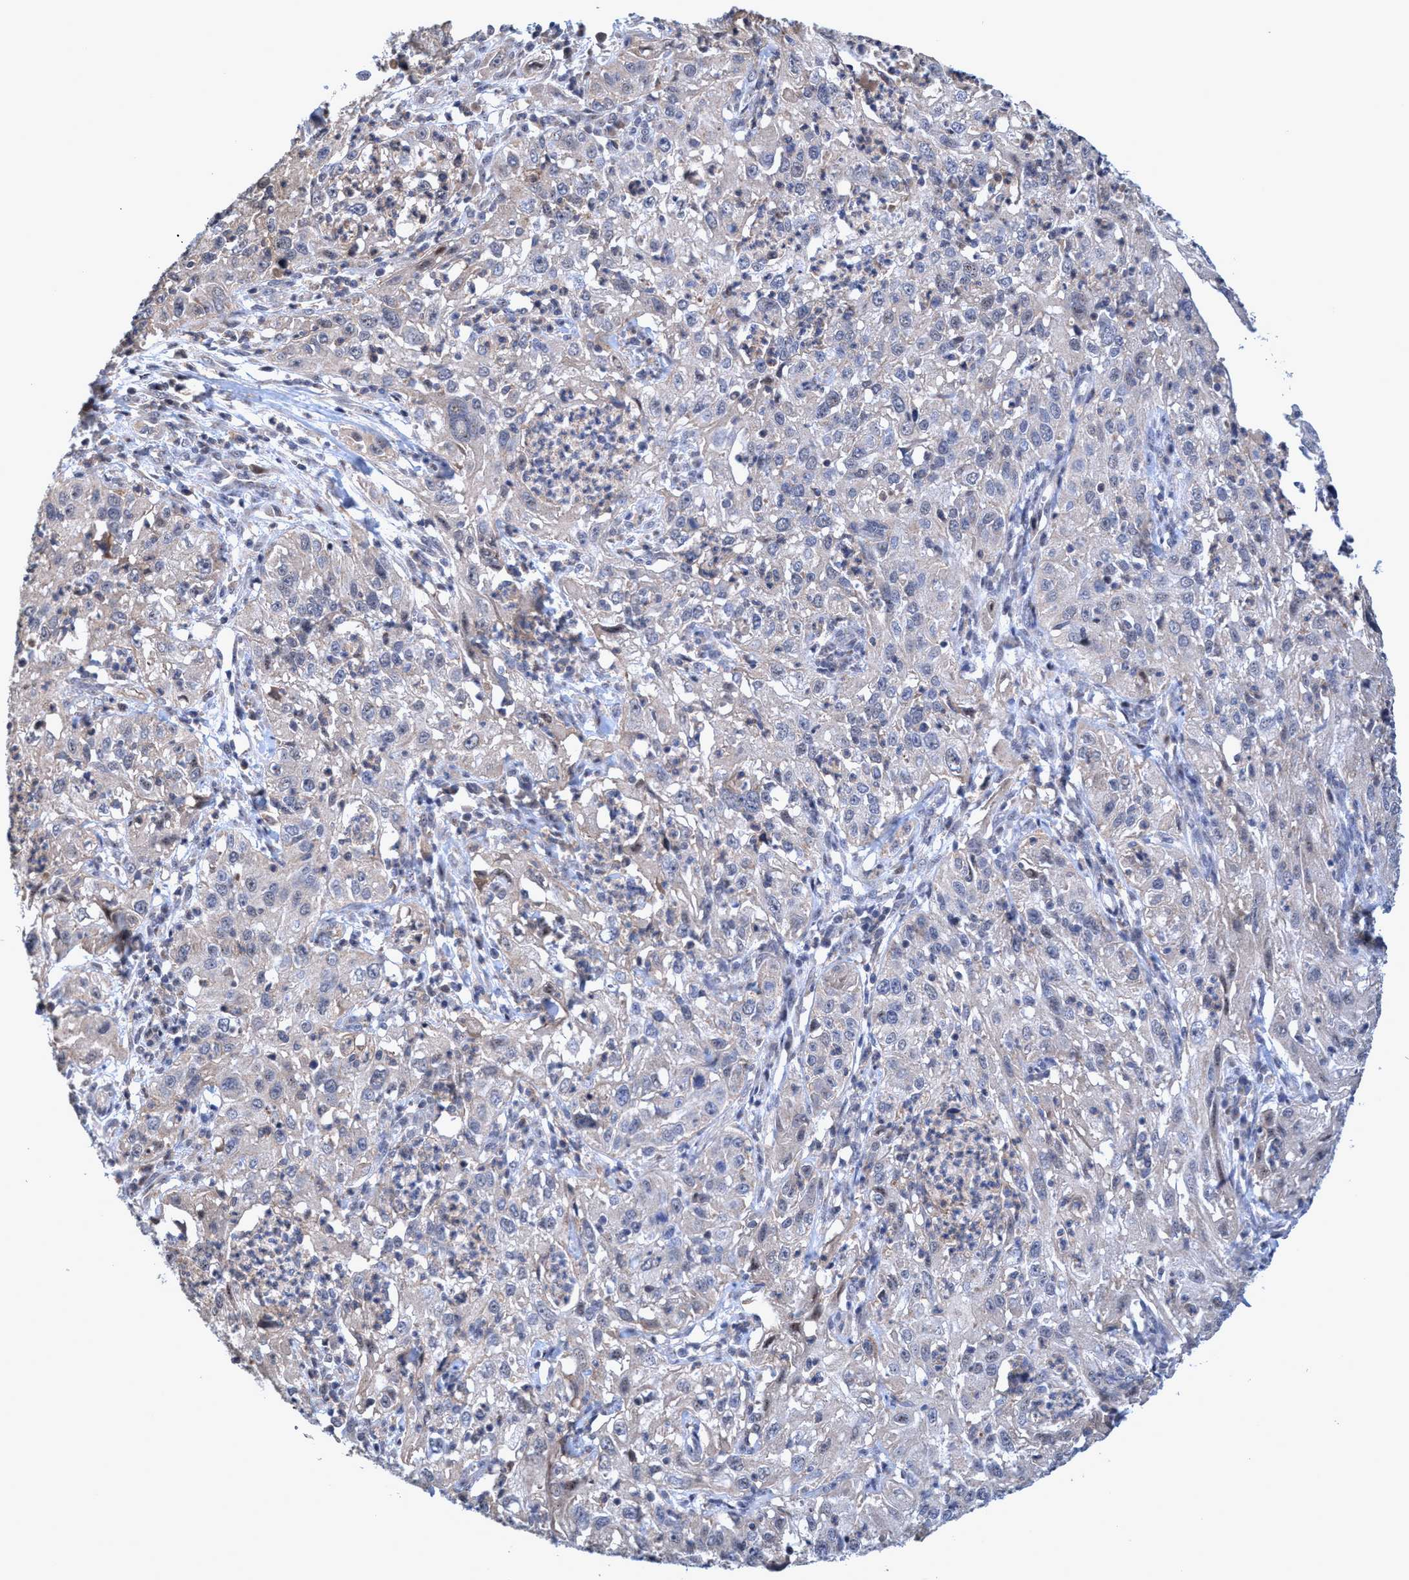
{"staining": {"intensity": "negative", "quantity": "none", "location": "none"}, "tissue": "cervical cancer", "cell_type": "Tumor cells", "image_type": "cancer", "snomed": [{"axis": "morphology", "description": "Squamous cell carcinoma, NOS"}, {"axis": "topography", "description": "Cervix"}], "caption": "IHC photomicrograph of neoplastic tissue: human squamous cell carcinoma (cervical) stained with DAB reveals no significant protein staining in tumor cells.", "gene": "ZNF677", "patient": {"sex": "female", "age": 32}}